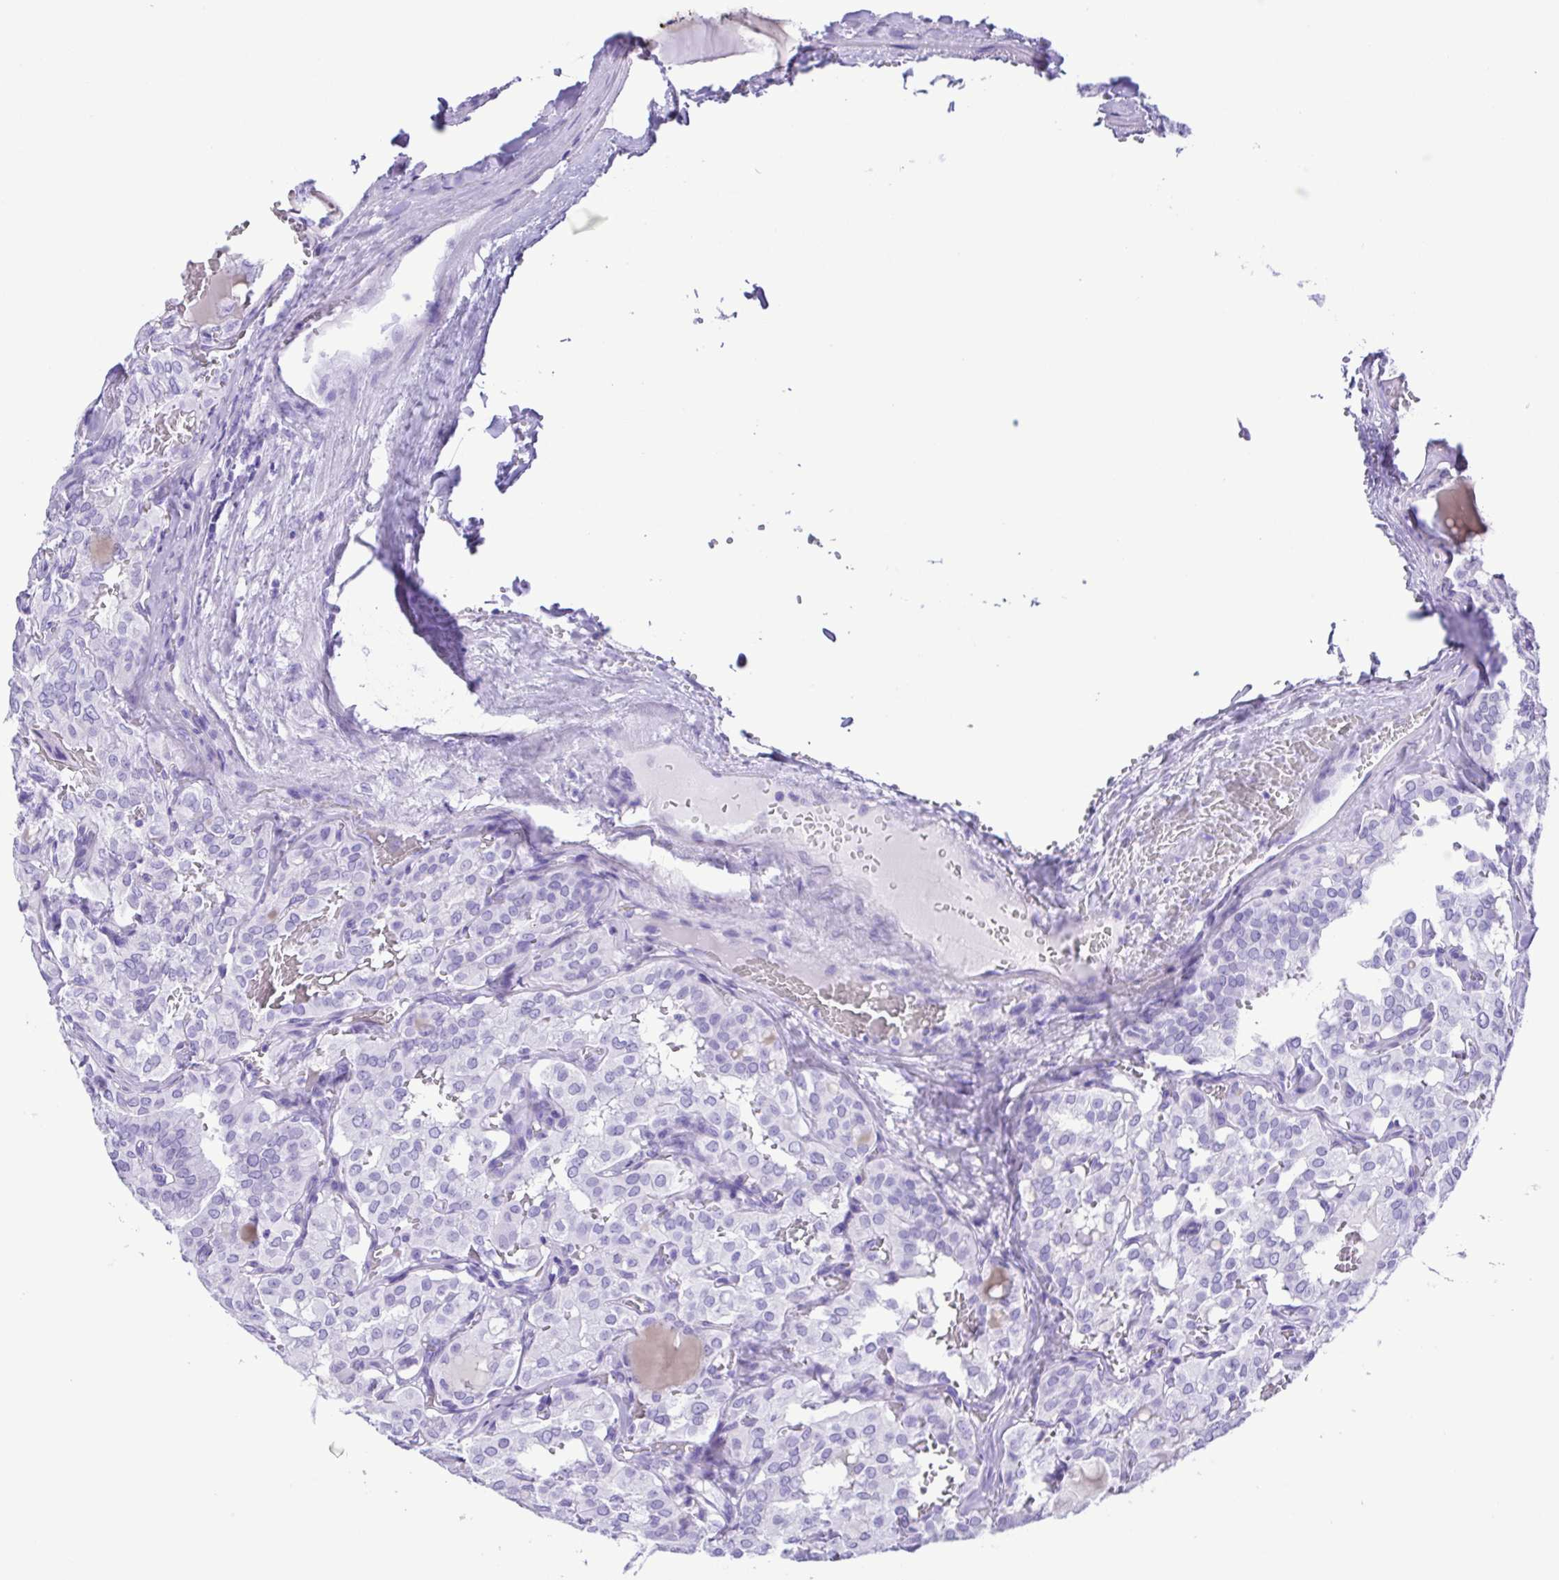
{"staining": {"intensity": "negative", "quantity": "none", "location": "none"}, "tissue": "thyroid cancer", "cell_type": "Tumor cells", "image_type": "cancer", "snomed": [{"axis": "morphology", "description": "Papillary adenocarcinoma, NOS"}, {"axis": "topography", "description": "Thyroid gland"}], "caption": "An immunohistochemistry photomicrograph of thyroid papillary adenocarcinoma is shown. There is no staining in tumor cells of thyroid papillary adenocarcinoma.", "gene": "ERP27", "patient": {"sex": "male", "age": 20}}